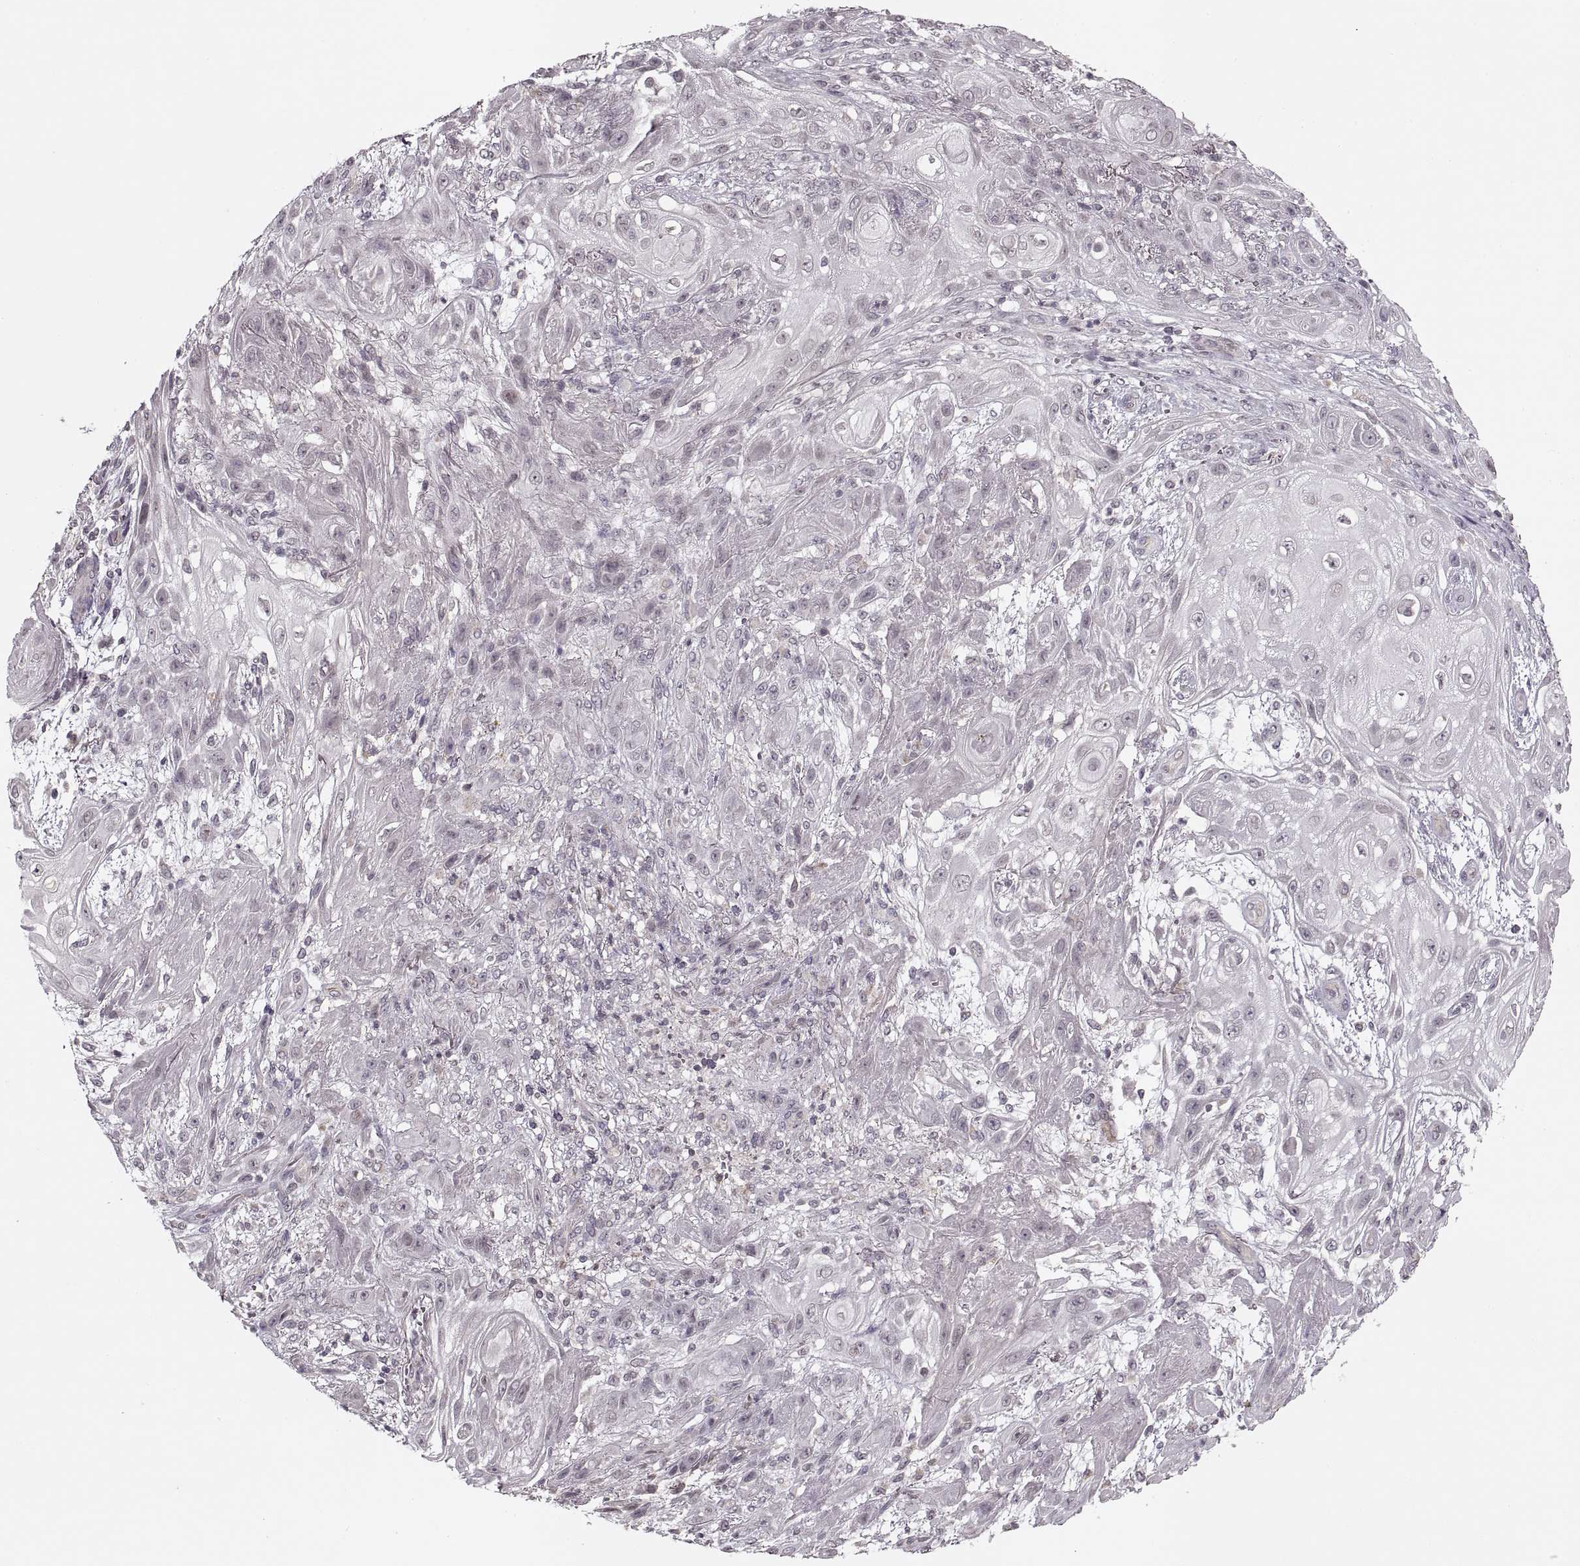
{"staining": {"intensity": "negative", "quantity": "none", "location": "none"}, "tissue": "skin cancer", "cell_type": "Tumor cells", "image_type": "cancer", "snomed": [{"axis": "morphology", "description": "Squamous cell carcinoma, NOS"}, {"axis": "topography", "description": "Skin"}], "caption": "IHC micrograph of neoplastic tissue: skin cancer (squamous cell carcinoma) stained with DAB exhibits no significant protein staining in tumor cells.", "gene": "ASIC3", "patient": {"sex": "male", "age": 62}}